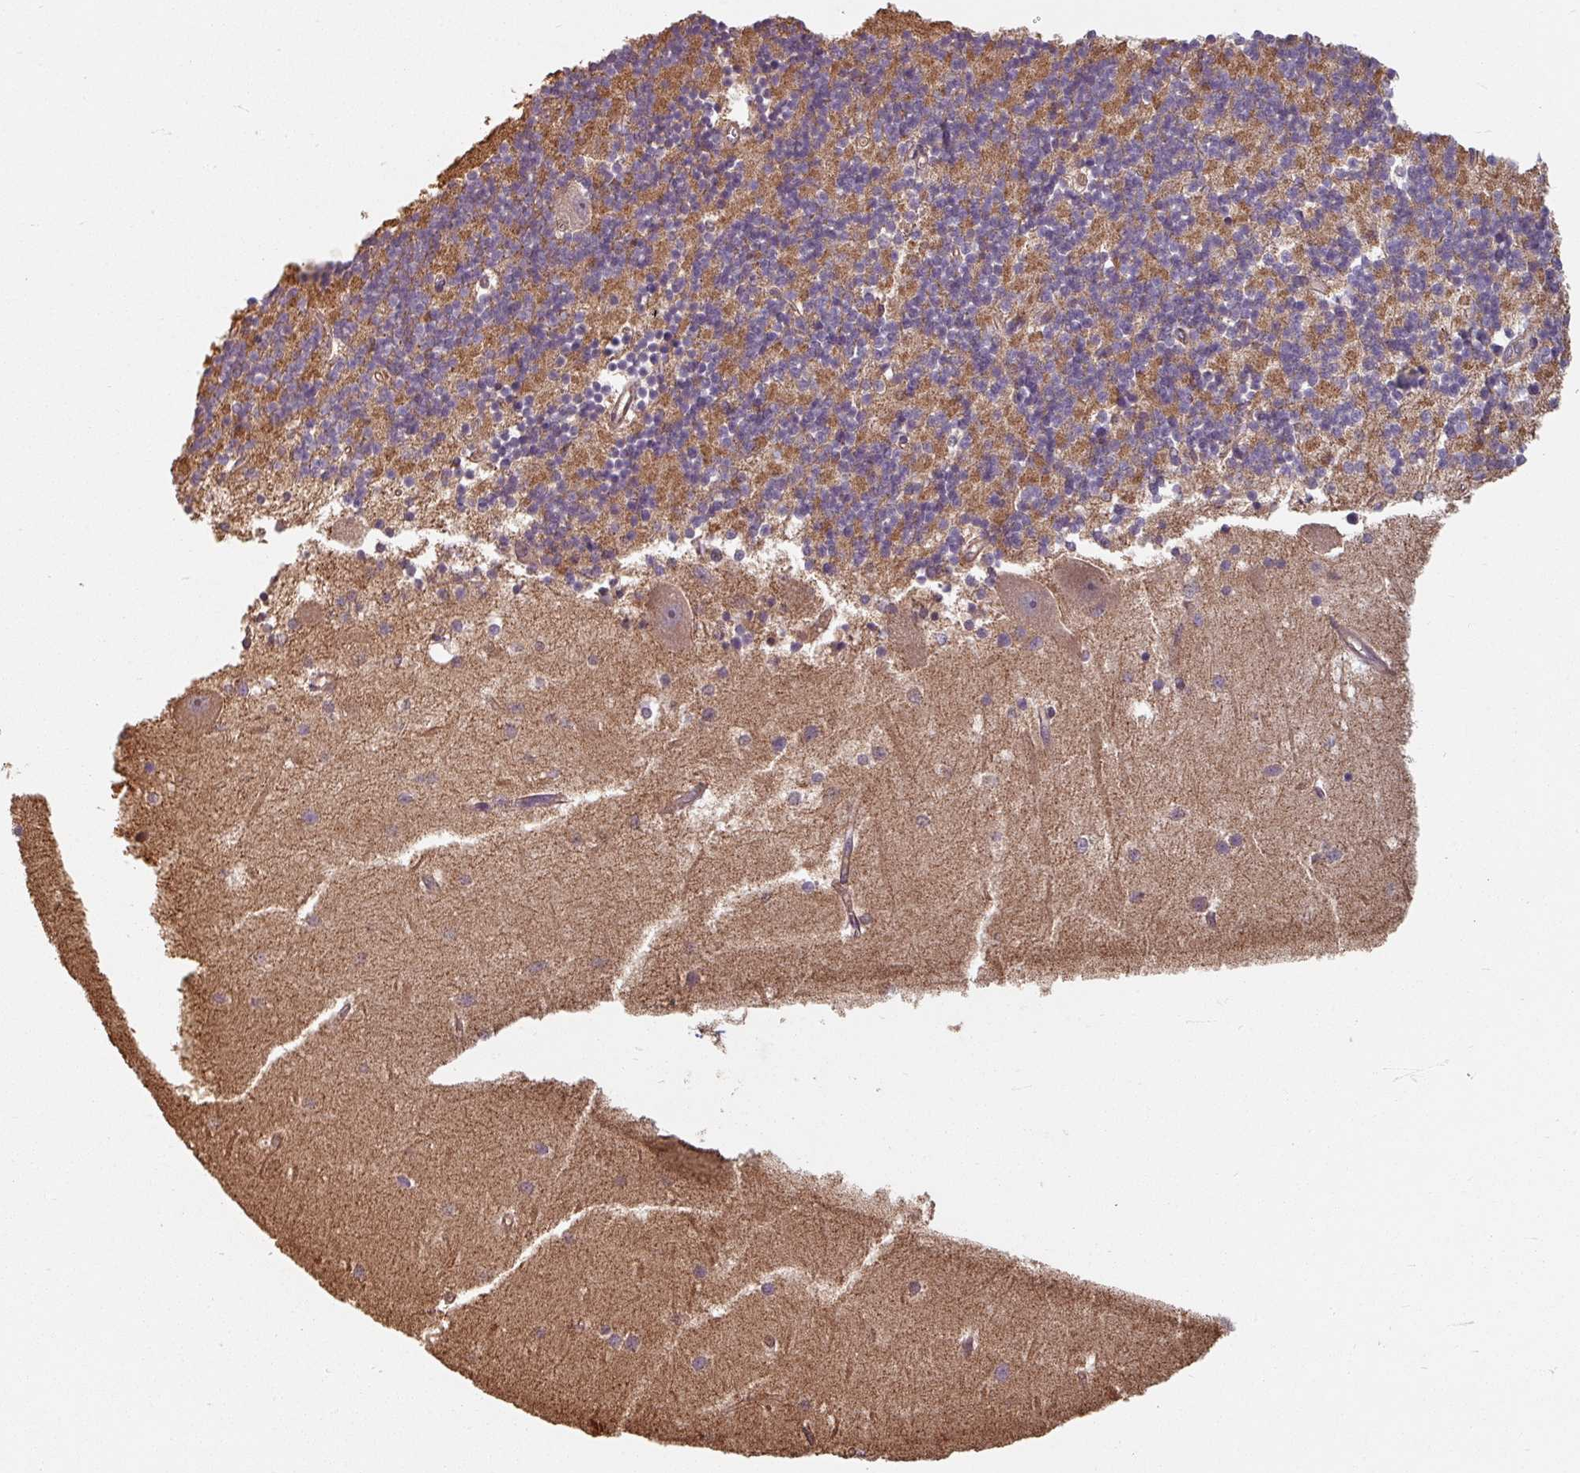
{"staining": {"intensity": "moderate", "quantity": ">75%", "location": "cytoplasmic/membranous"}, "tissue": "cerebellum", "cell_type": "Cells in granular layer", "image_type": "normal", "snomed": [{"axis": "morphology", "description": "Normal tissue, NOS"}, {"axis": "topography", "description": "Cerebellum"}], "caption": "Benign cerebellum reveals moderate cytoplasmic/membranous staining in about >75% of cells in granular layer, visualized by immunohistochemistry.", "gene": "EID1", "patient": {"sex": "male", "age": 54}}